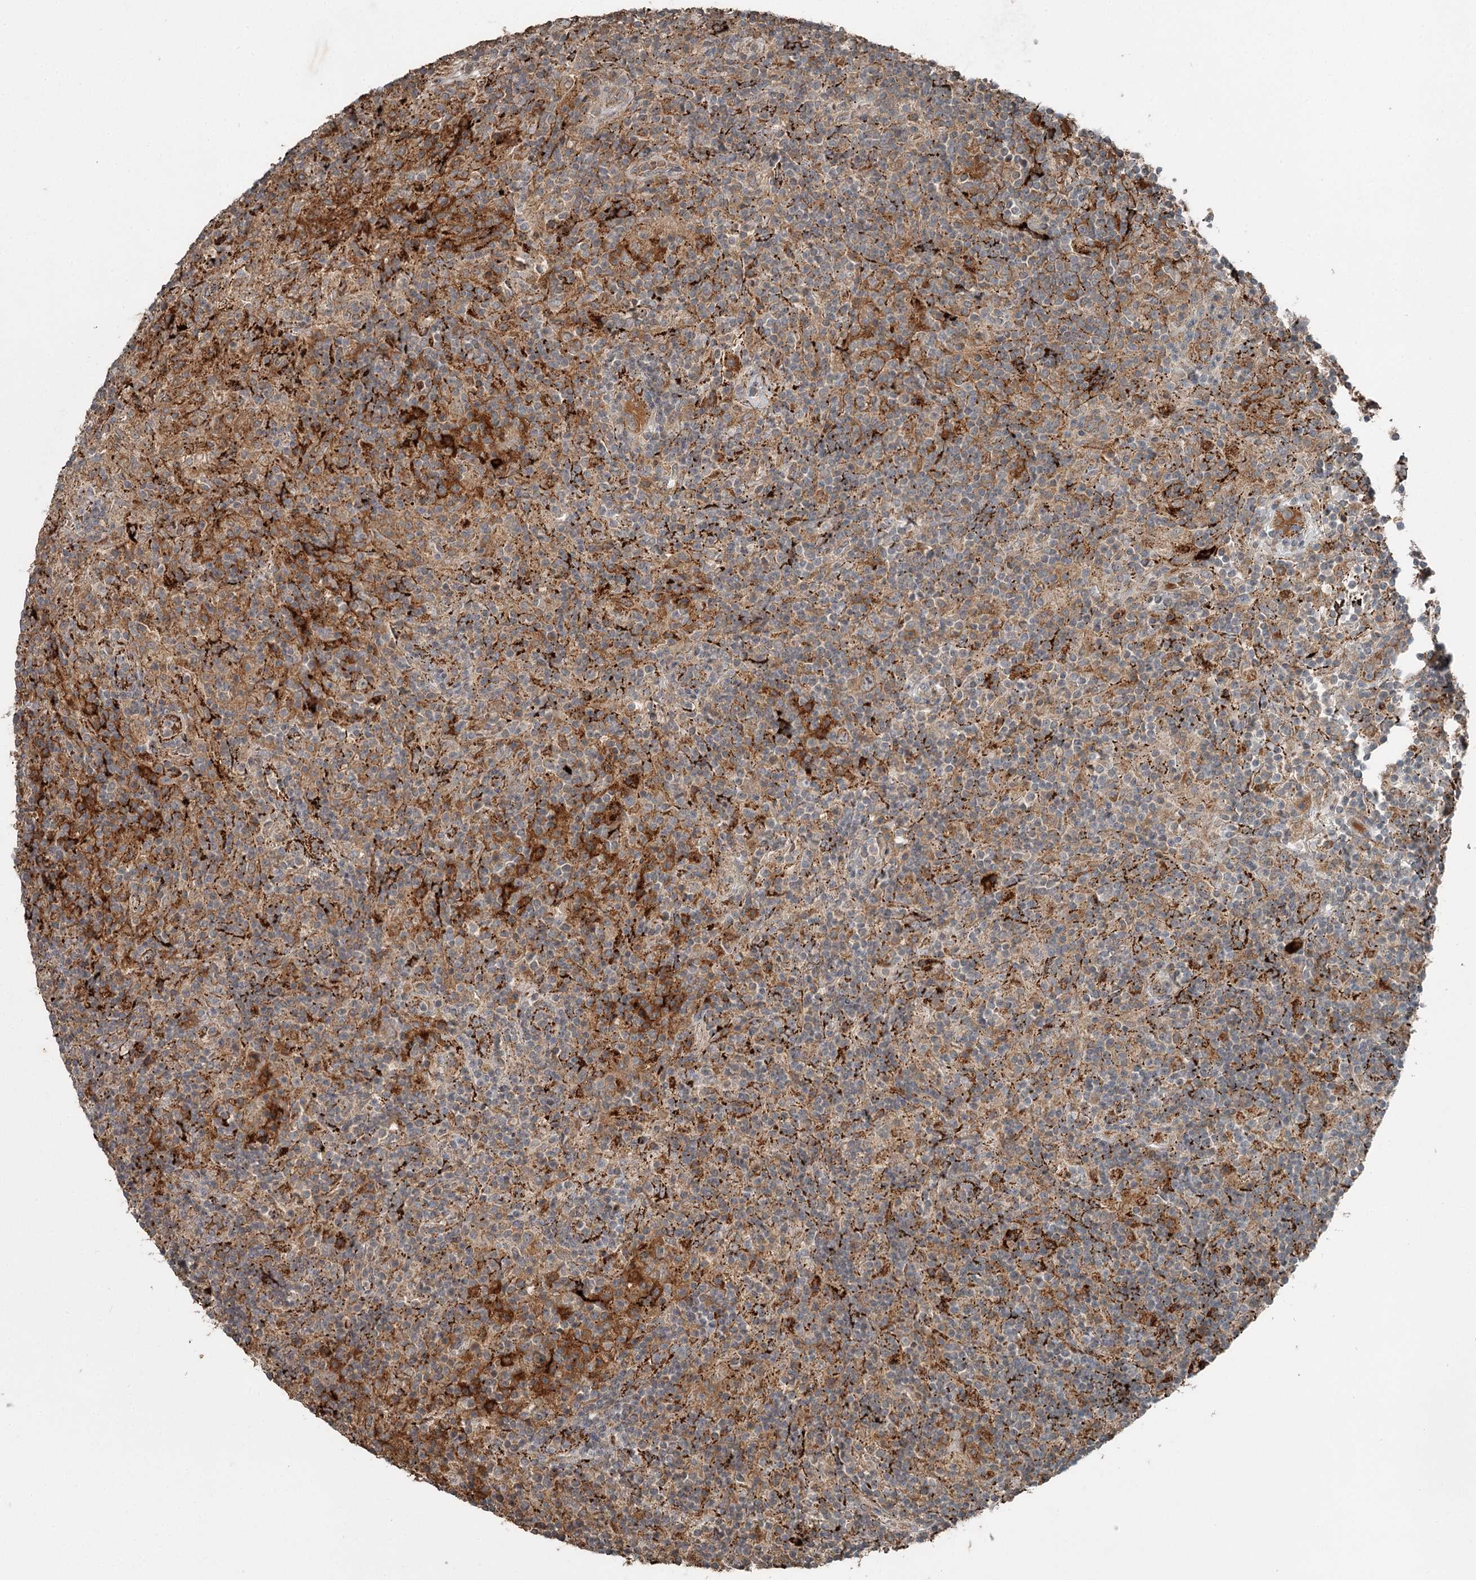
{"staining": {"intensity": "moderate", "quantity": "25%-75%", "location": "cytoplasmic/membranous"}, "tissue": "lymphoma", "cell_type": "Tumor cells", "image_type": "cancer", "snomed": [{"axis": "morphology", "description": "Hodgkin's disease, NOS"}, {"axis": "topography", "description": "Lymph node"}], "caption": "A medium amount of moderate cytoplasmic/membranous staining is identified in about 25%-75% of tumor cells in Hodgkin's disease tissue.", "gene": "SLC39A8", "patient": {"sex": "male", "age": 70}}